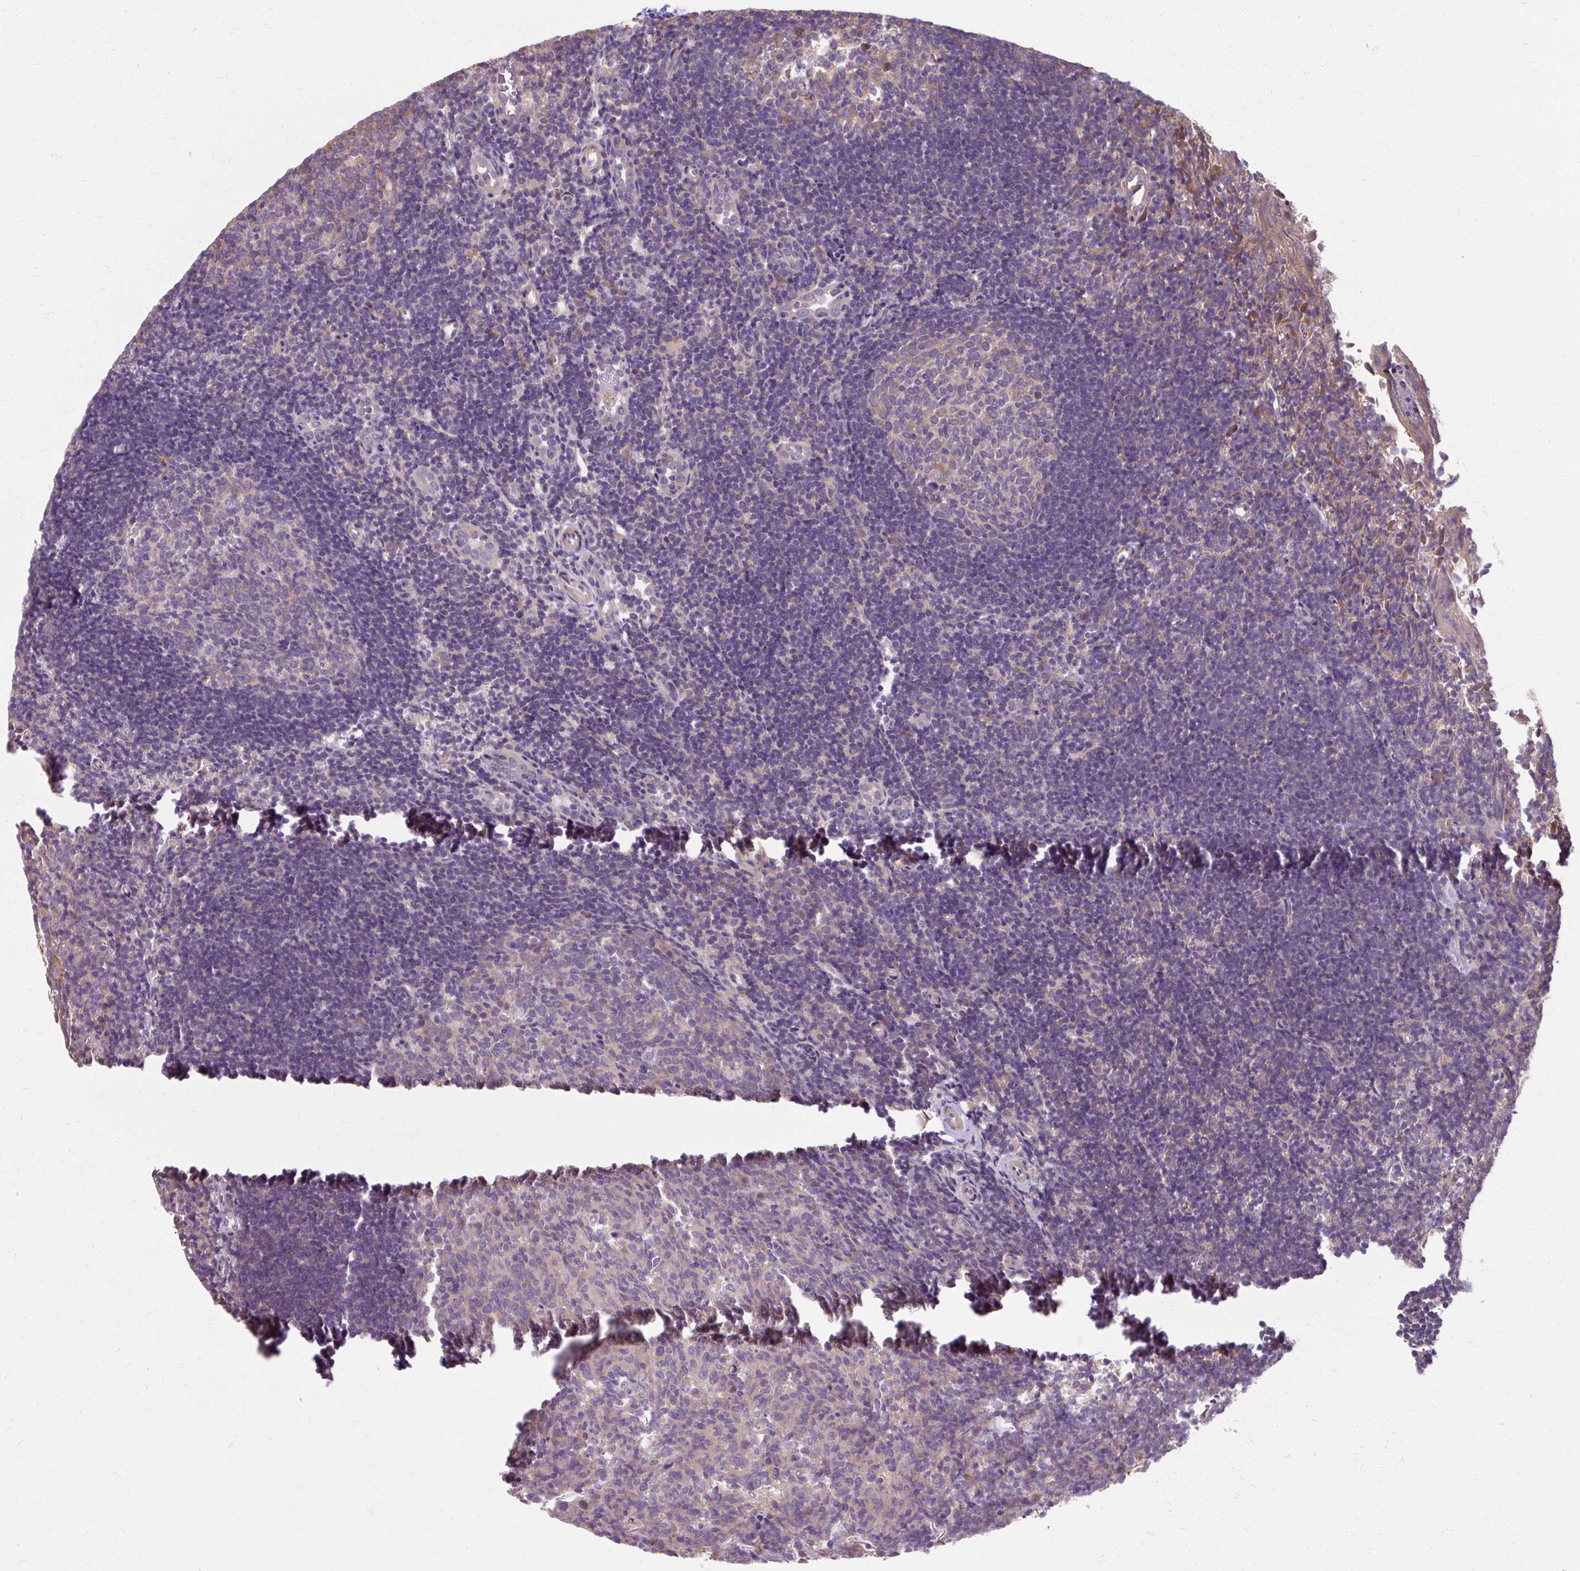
{"staining": {"intensity": "moderate", "quantity": "25%-75%", "location": "cytoplasmic/membranous,nuclear"}, "tissue": "tonsil", "cell_type": "Germinal center cells", "image_type": "normal", "snomed": [{"axis": "morphology", "description": "Normal tissue, NOS"}, {"axis": "topography", "description": "Tonsil"}], "caption": "Immunohistochemistry staining of unremarkable tonsil, which shows medium levels of moderate cytoplasmic/membranous,nuclear positivity in about 25%-75% of germinal center cells indicating moderate cytoplasmic/membranous,nuclear protein staining. The staining was performed using DAB (brown) for protein detection and nuclei were counterstained in hematoxylin (blue).", "gene": "ZNF555", "patient": {"sex": "female", "age": 10}}